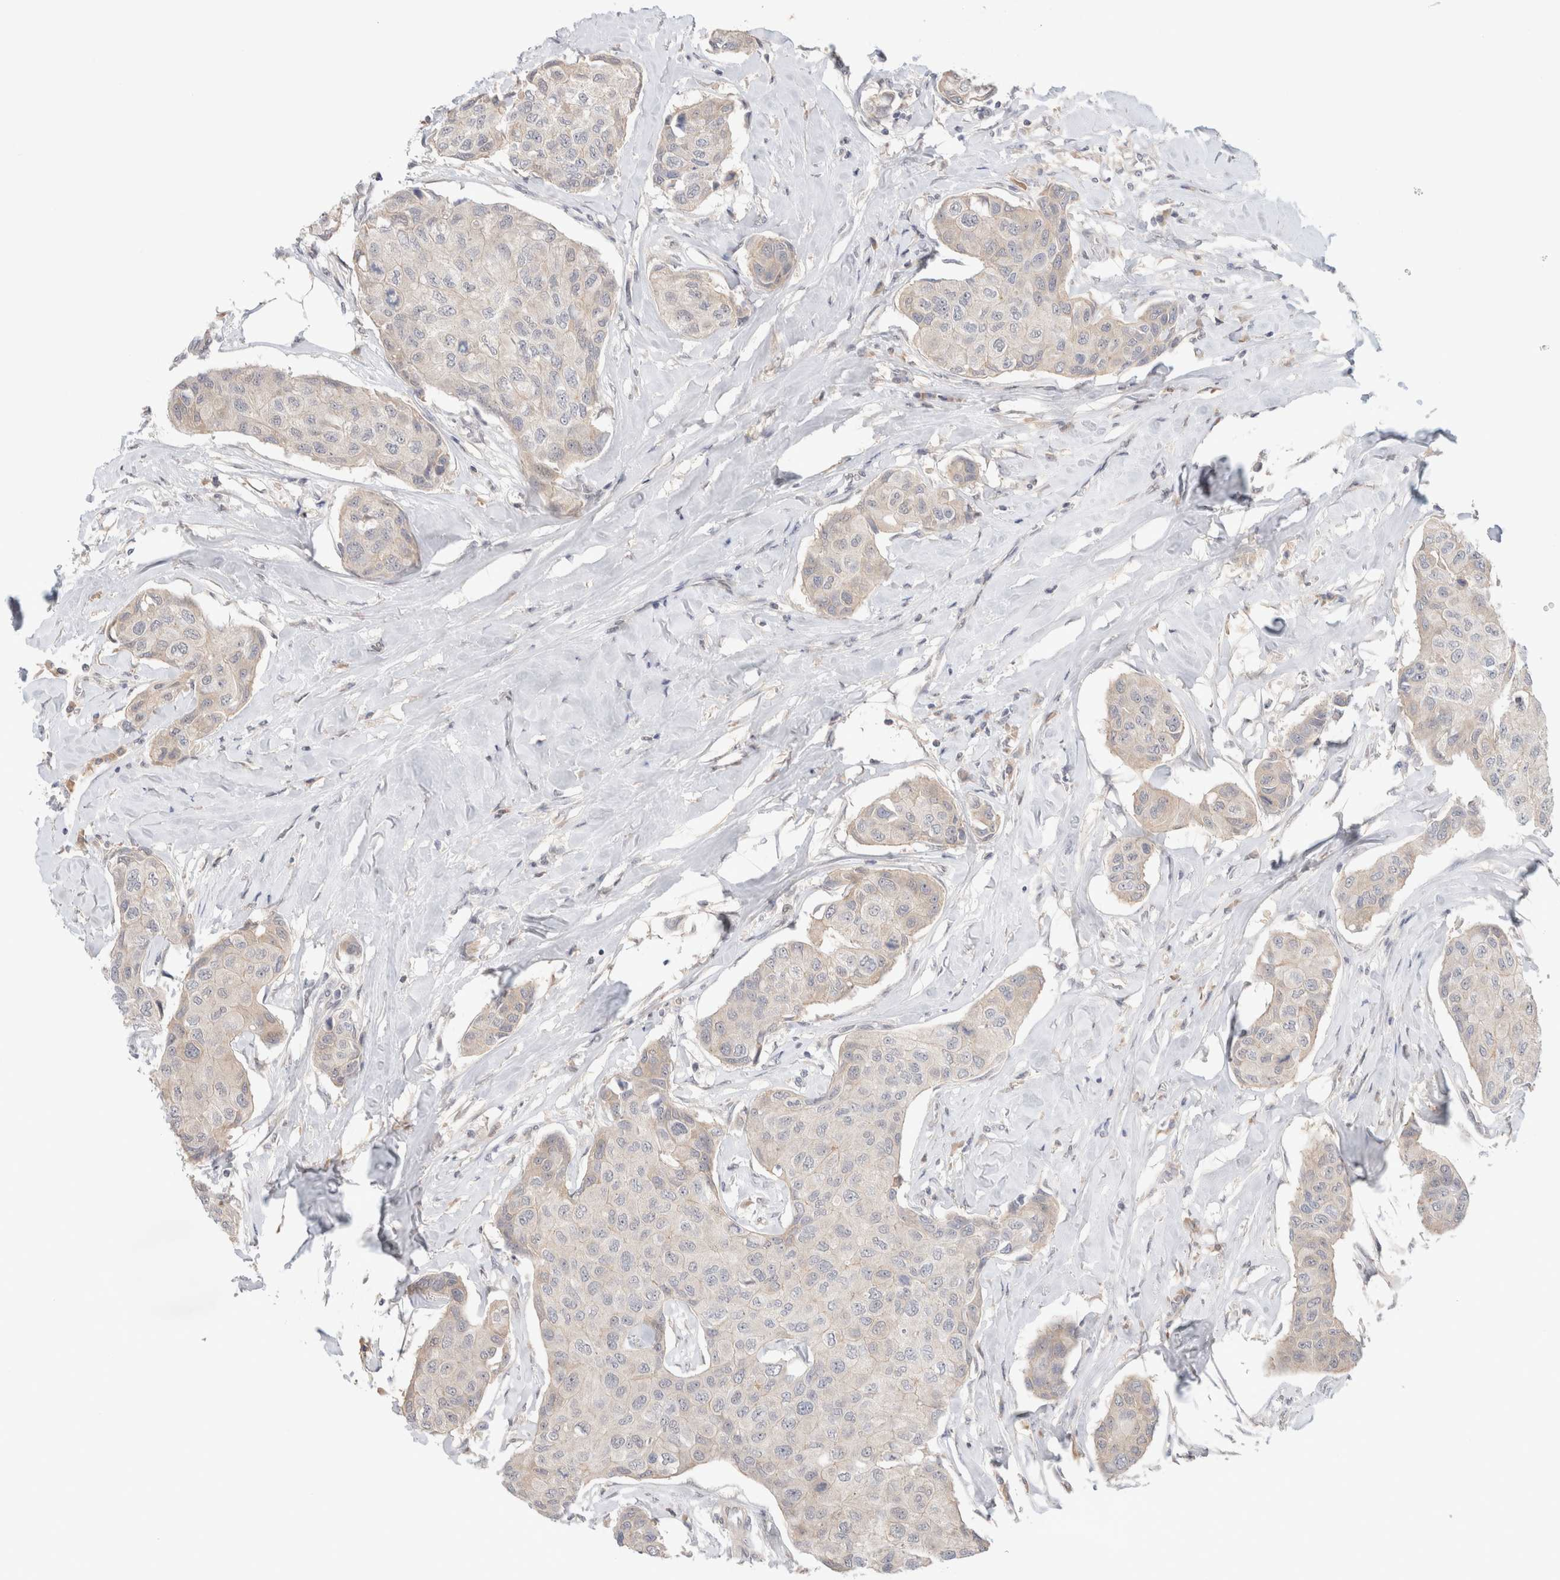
{"staining": {"intensity": "weak", "quantity": "25%-75%", "location": "cytoplasmic/membranous"}, "tissue": "breast cancer", "cell_type": "Tumor cells", "image_type": "cancer", "snomed": [{"axis": "morphology", "description": "Duct carcinoma"}, {"axis": "topography", "description": "Breast"}], "caption": "The image exhibits immunohistochemical staining of breast cancer (infiltrating ductal carcinoma). There is weak cytoplasmic/membranous staining is seen in about 25%-75% of tumor cells.", "gene": "SYDE2", "patient": {"sex": "female", "age": 80}}